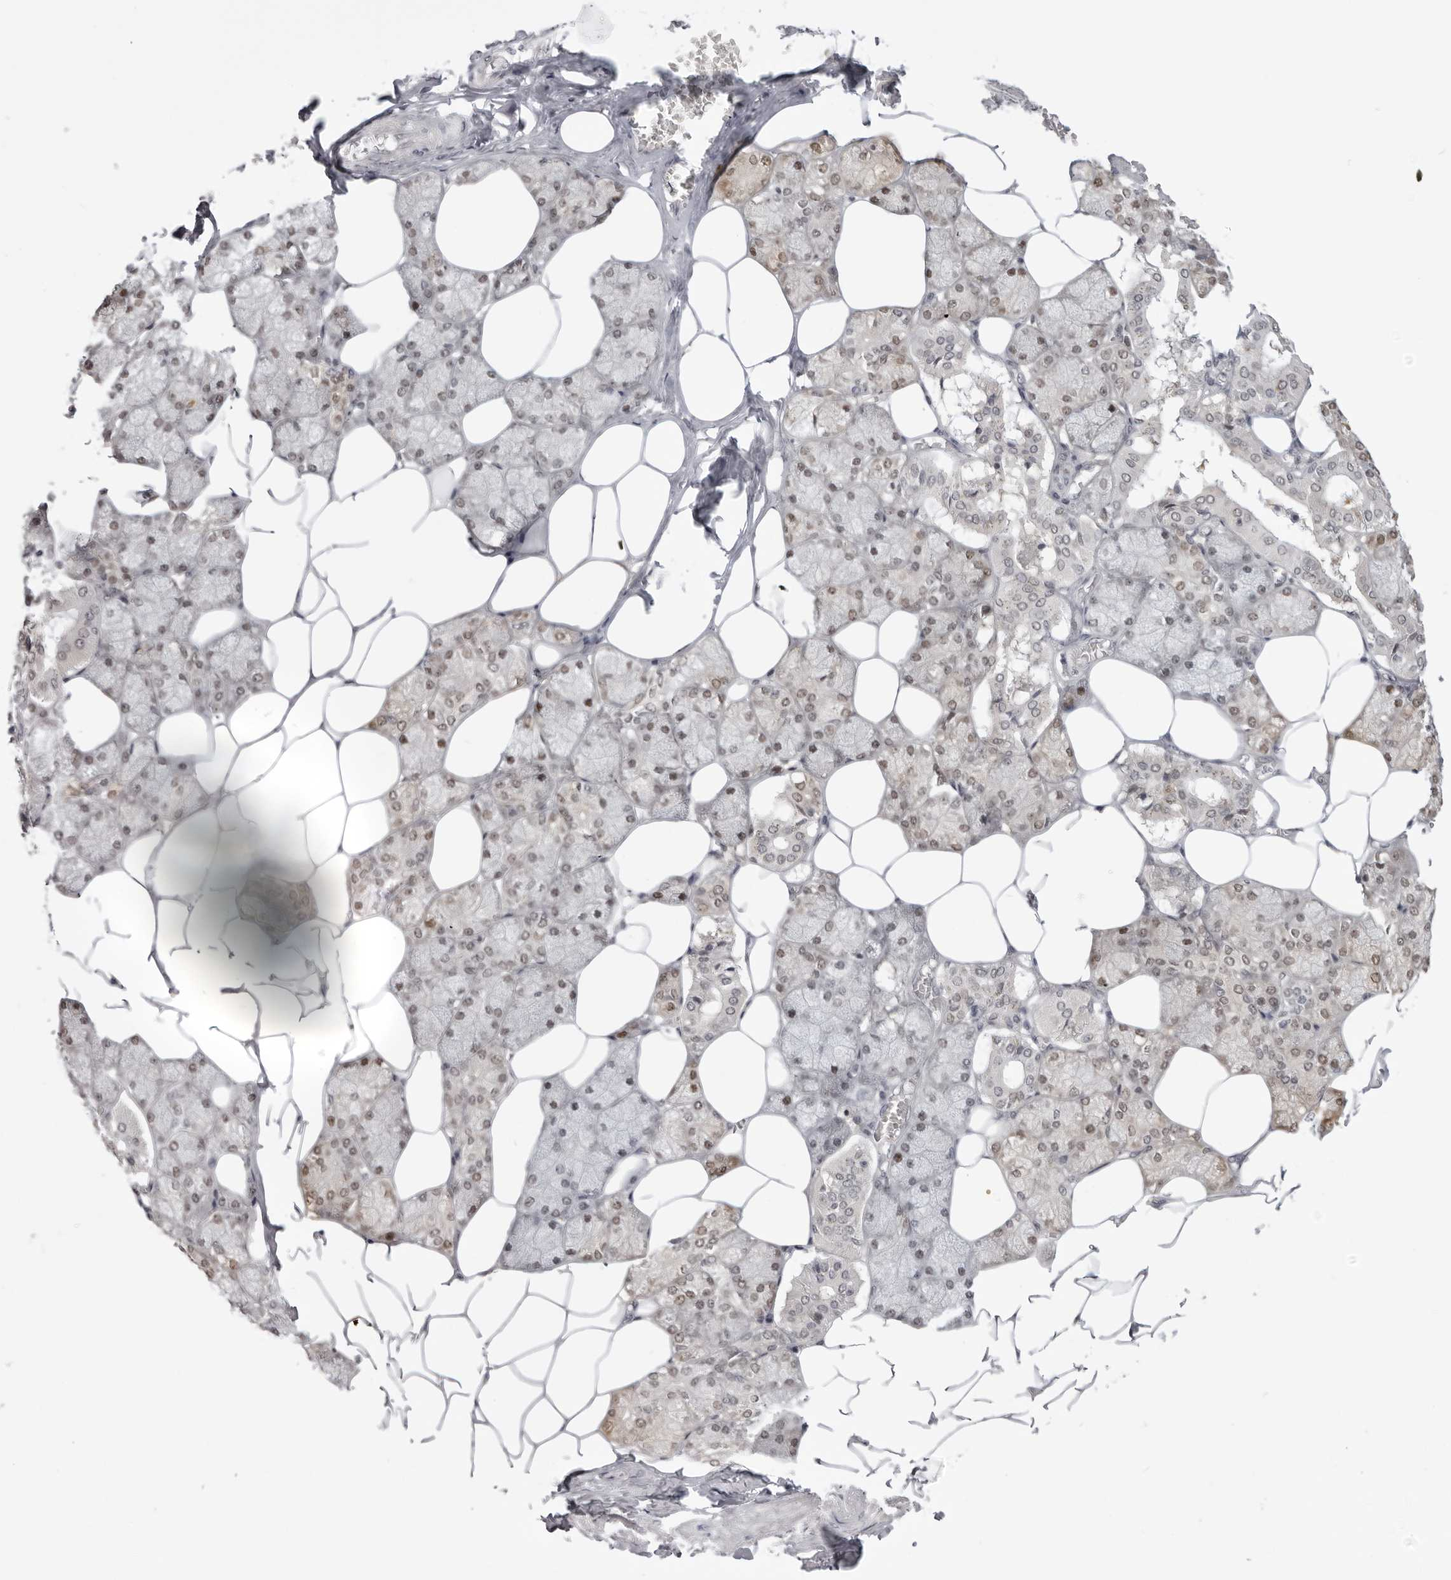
{"staining": {"intensity": "moderate", "quantity": "25%-75%", "location": "cytoplasmic/membranous,nuclear"}, "tissue": "salivary gland", "cell_type": "Glandular cells", "image_type": "normal", "snomed": [{"axis": "morphology", "description": "Normal tissue, NOS"}, {"axis": "topography", "description": "Salivary gland"}], "caption": "Immunohistochemical staining of unremarkable human salivary gland displays 25%-75% levels of moderate cytoplasmic/membranous,nuclear protein positivity in approximately 25%-75% of glandular cells. (Stains: DAB in brown, nuclei in blue, Microscopy: brightfield microscopy at high magnification).", "gene": "SRGAP2", "patient": {"sex": "male", "age": 62}}